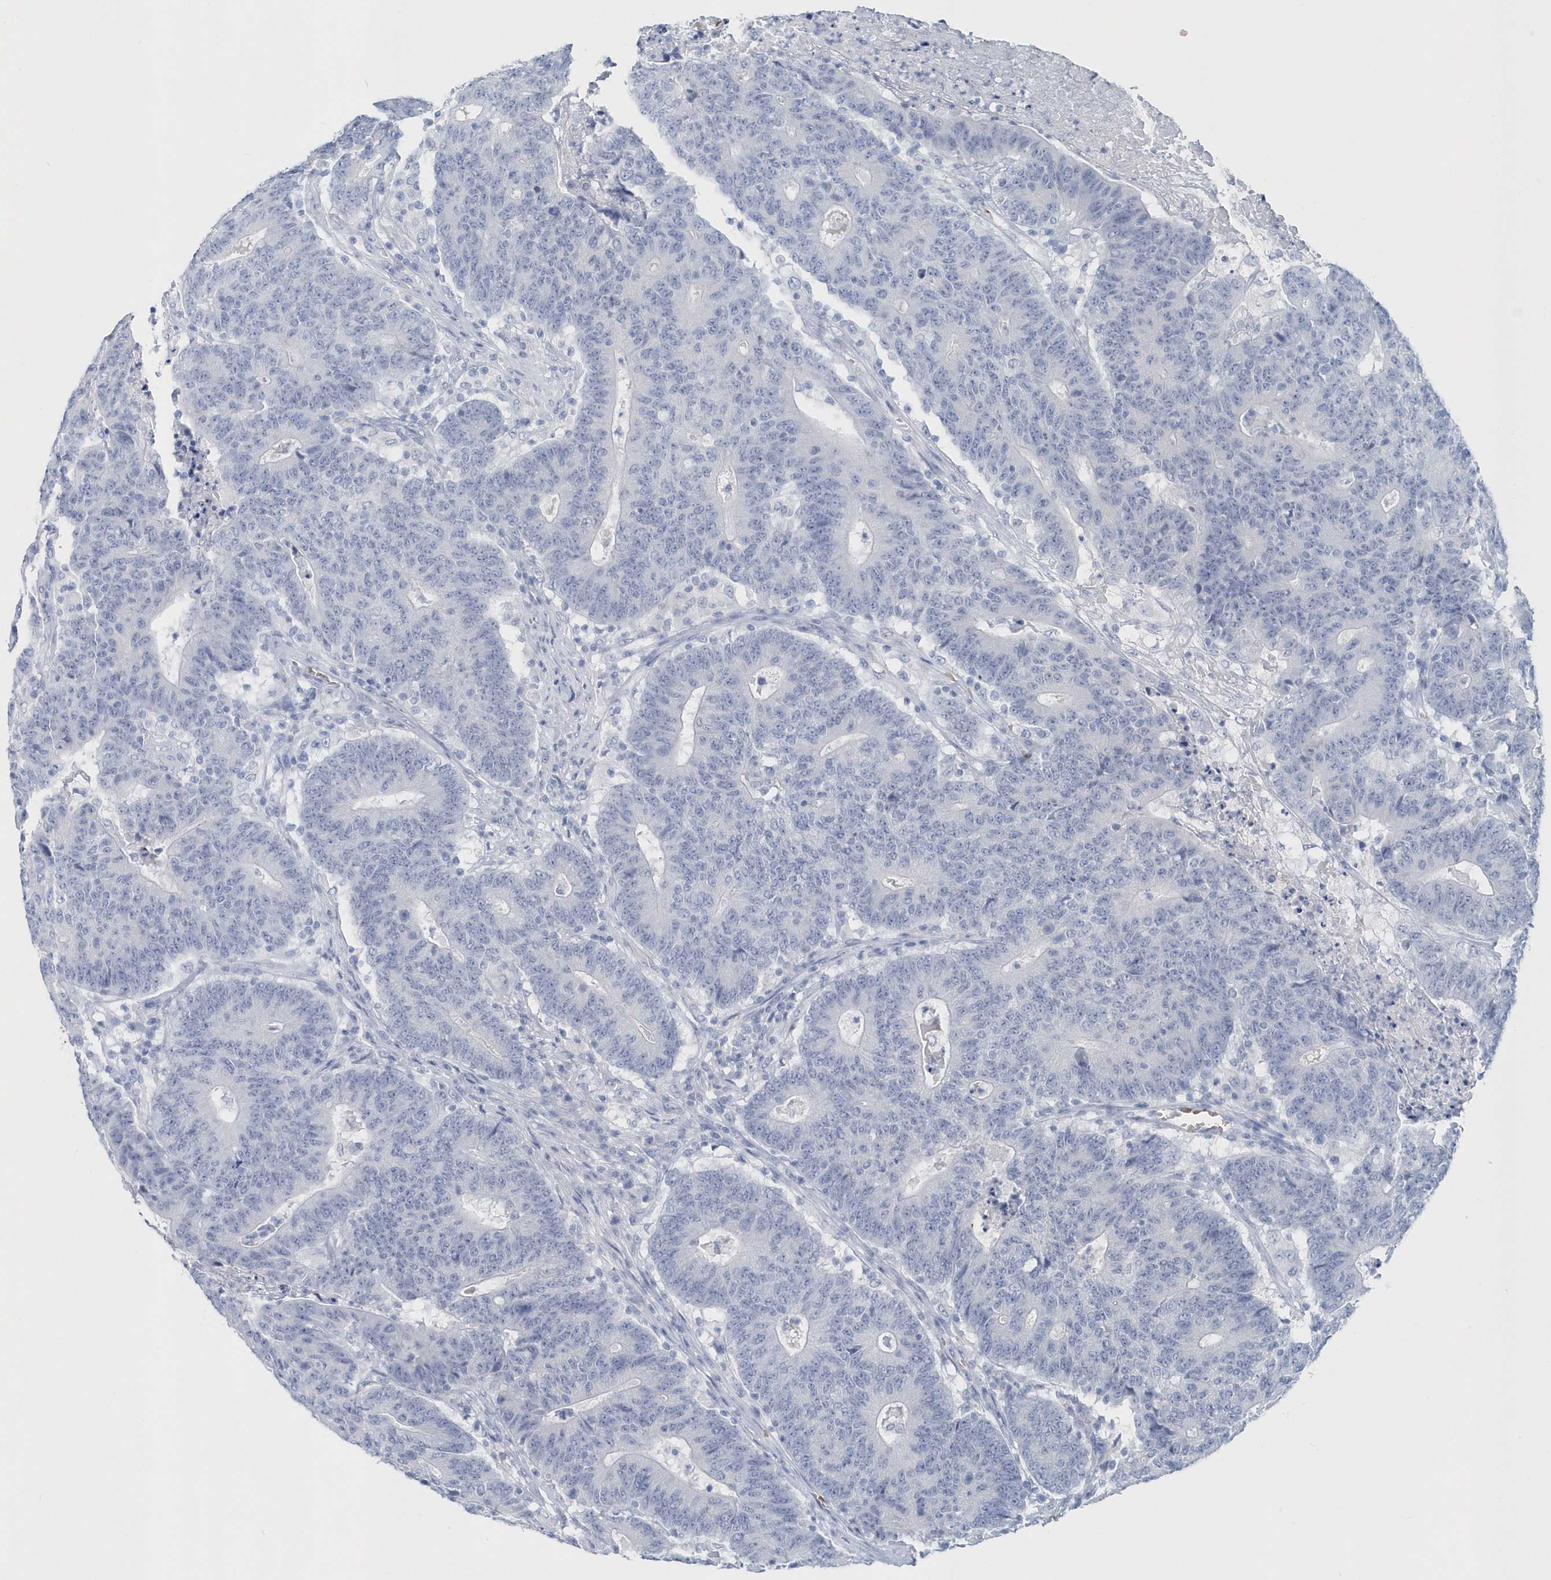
{"staining": {"intensity": "negative", "quantity": "none", "location": "none"}, "tissue": "colorectal cancer", "cell_type": "Tumor cells", "image_type": "cancer", "snomed": [{"axis": "morphology", "description": "Normal tissue, NOS"}, {"axis": "morphology", "description": "Adenocarcinoma, NOS"}, {"axis": "topography", "description": "Colon"}], "caption": "This is an immunohistochemistry (IHC) photomicrograph of human adenocarcinoma (colorectal). There is no staining in tumor cells.", "gene": "HBA2", "patient": {"sex": "female", "age": 75}}